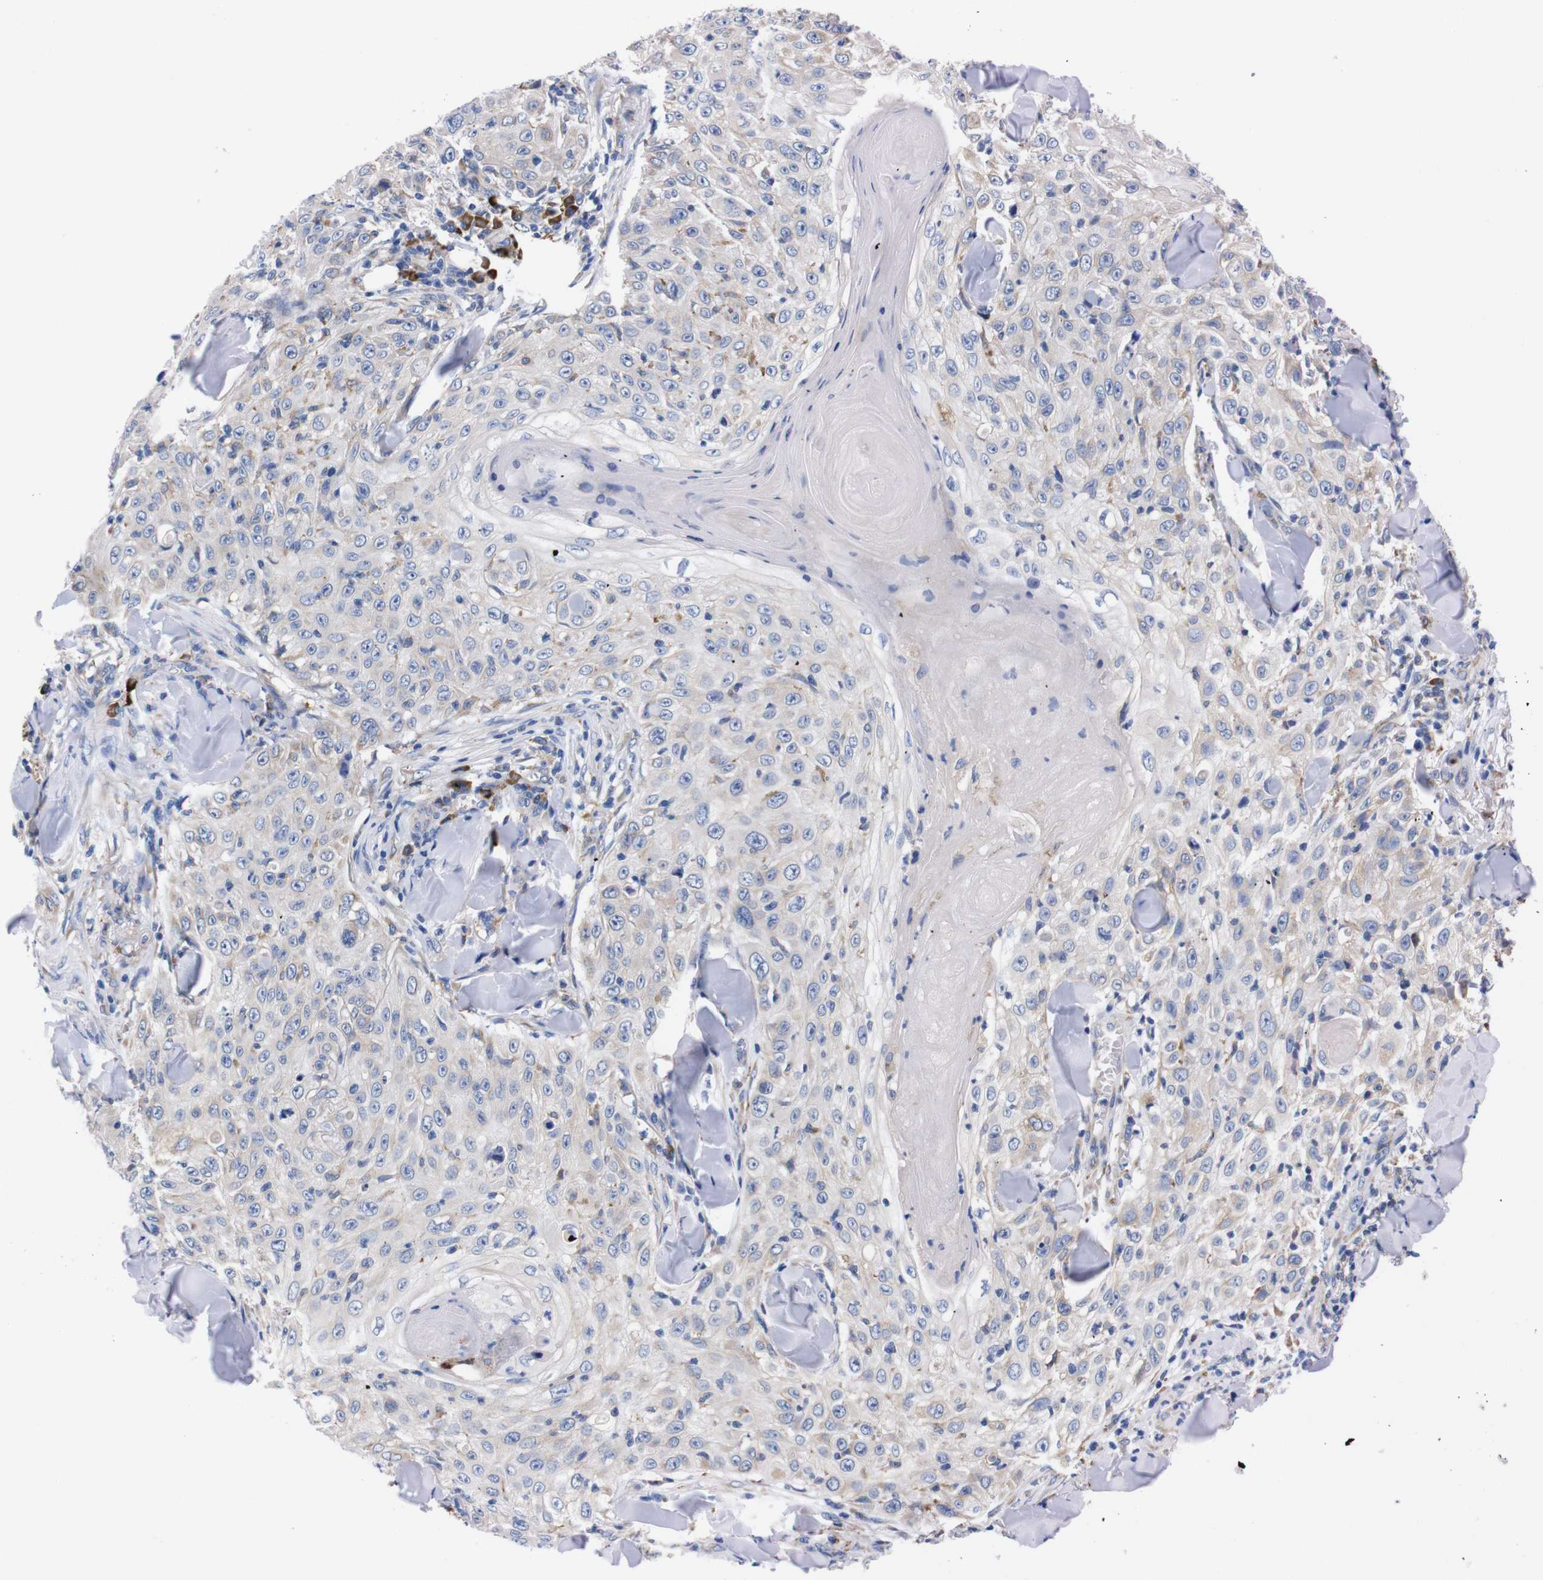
{"staining": {"intensity": "negative", "quantity": "none", "location": "none"}, "tissue": "skin cancer", "cell_type": "Tumor cells", "image_type": "cancer", "snomed": [{"axis": "morphology", "description": "Squamous cell carcinoma, NOS"}, {"axis": "topography", "description": "Skin"}], "caption": "Tumor cells show no significant protein expression in skin cancer. Nuclei are stained in blue.", "gene": "NEBL", "patient": {"sex": "male", "age": 86}}